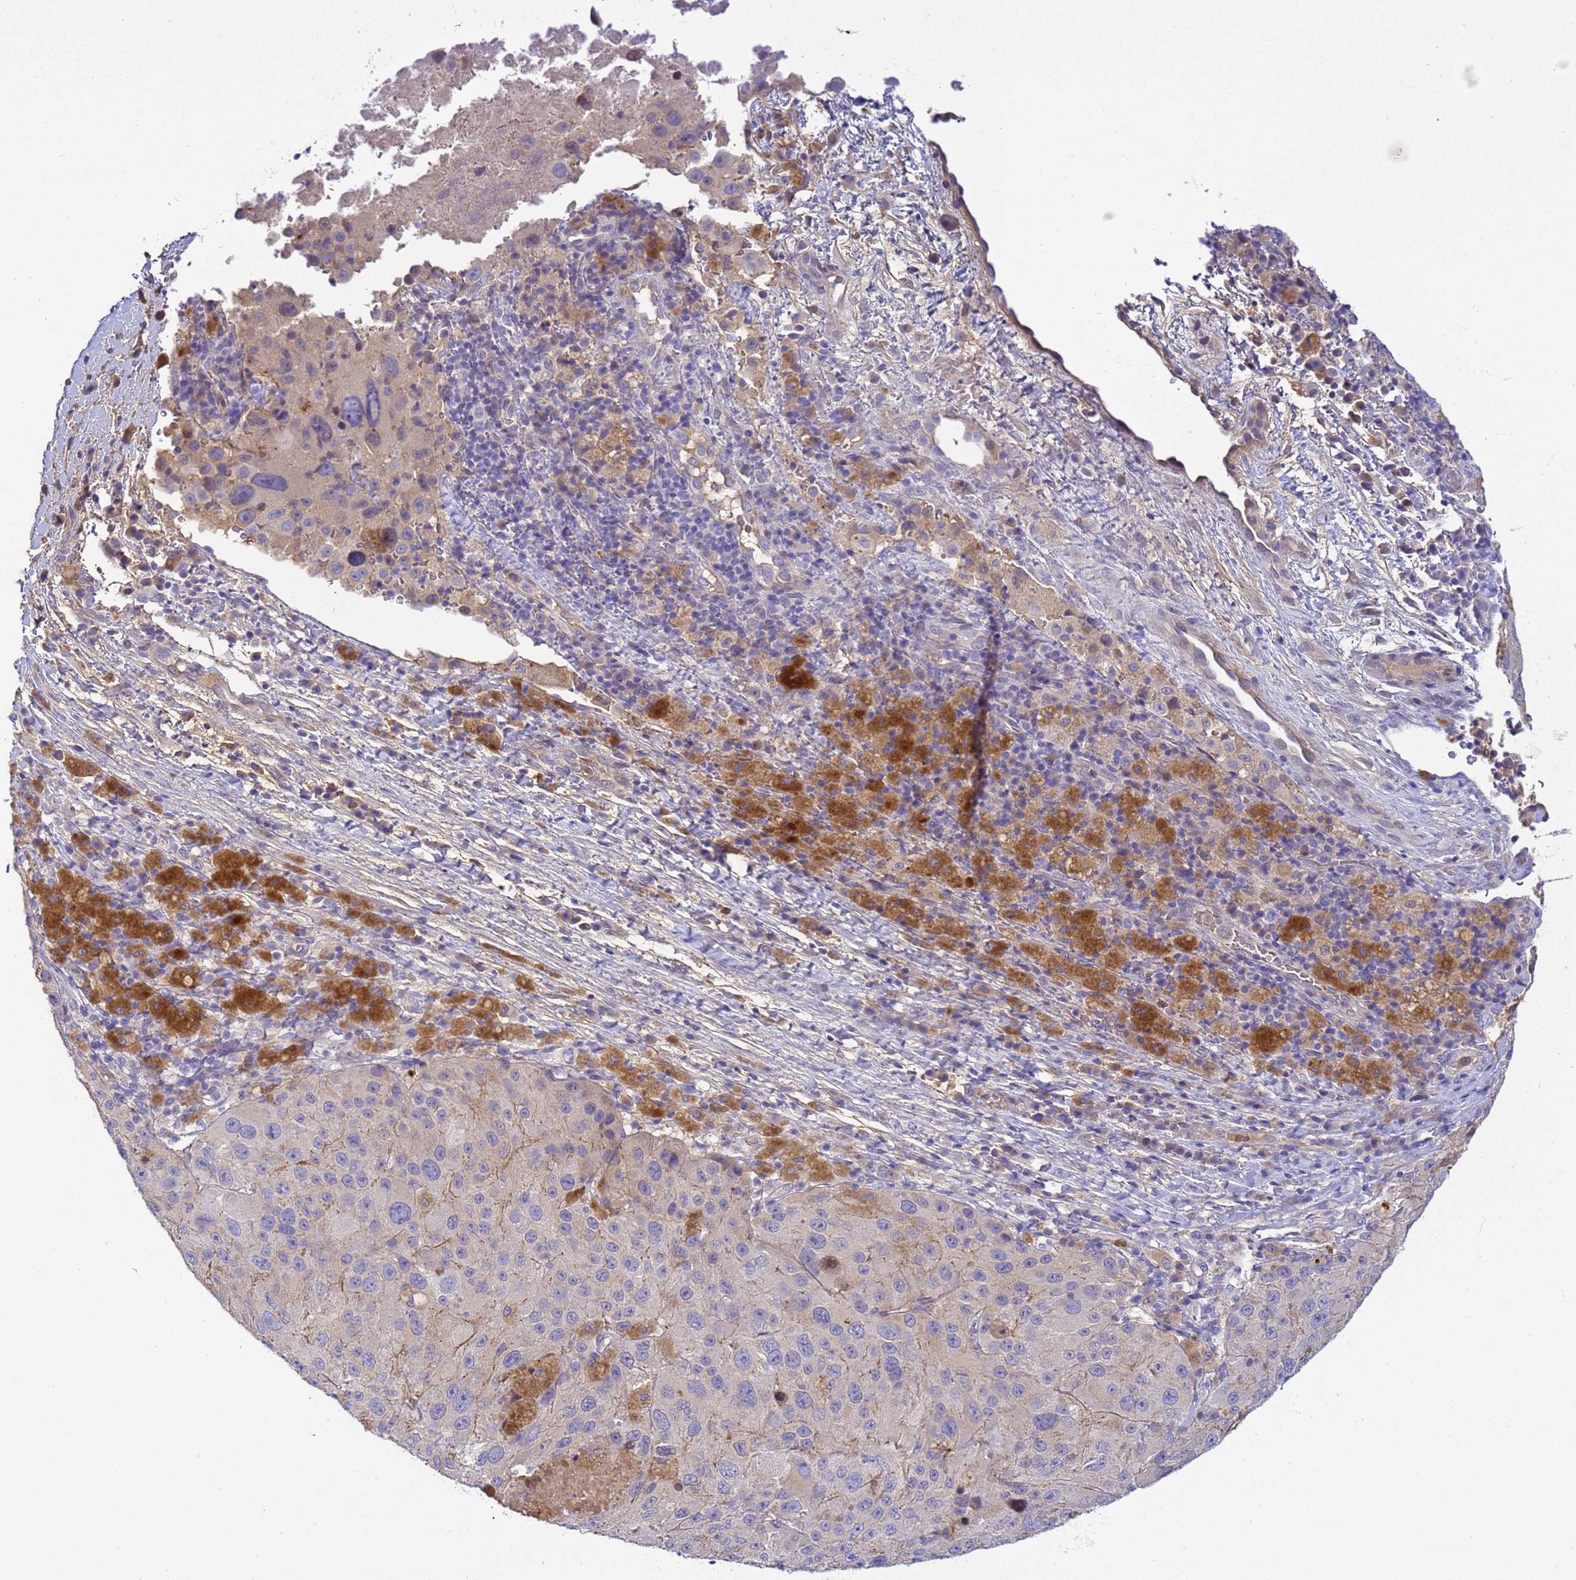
{"staining": {"intensity": "negative", "quantity": "none", "location": "none"}, "tissue": "melanoma", "cell_type": "Tumor cells", "image_type": "cancer", "snomed": [{"axis": "morphology", "description": "Malignant melanoma, Metastatic site"}, {"axis": "topography", "description": "Lymph node"}], "caption": "Melanoma was stained to show a protein in brown. There is no significant staining in tumor cells.", "gene": "TBCD", "patient": {"sex": "male", "age": 62}}